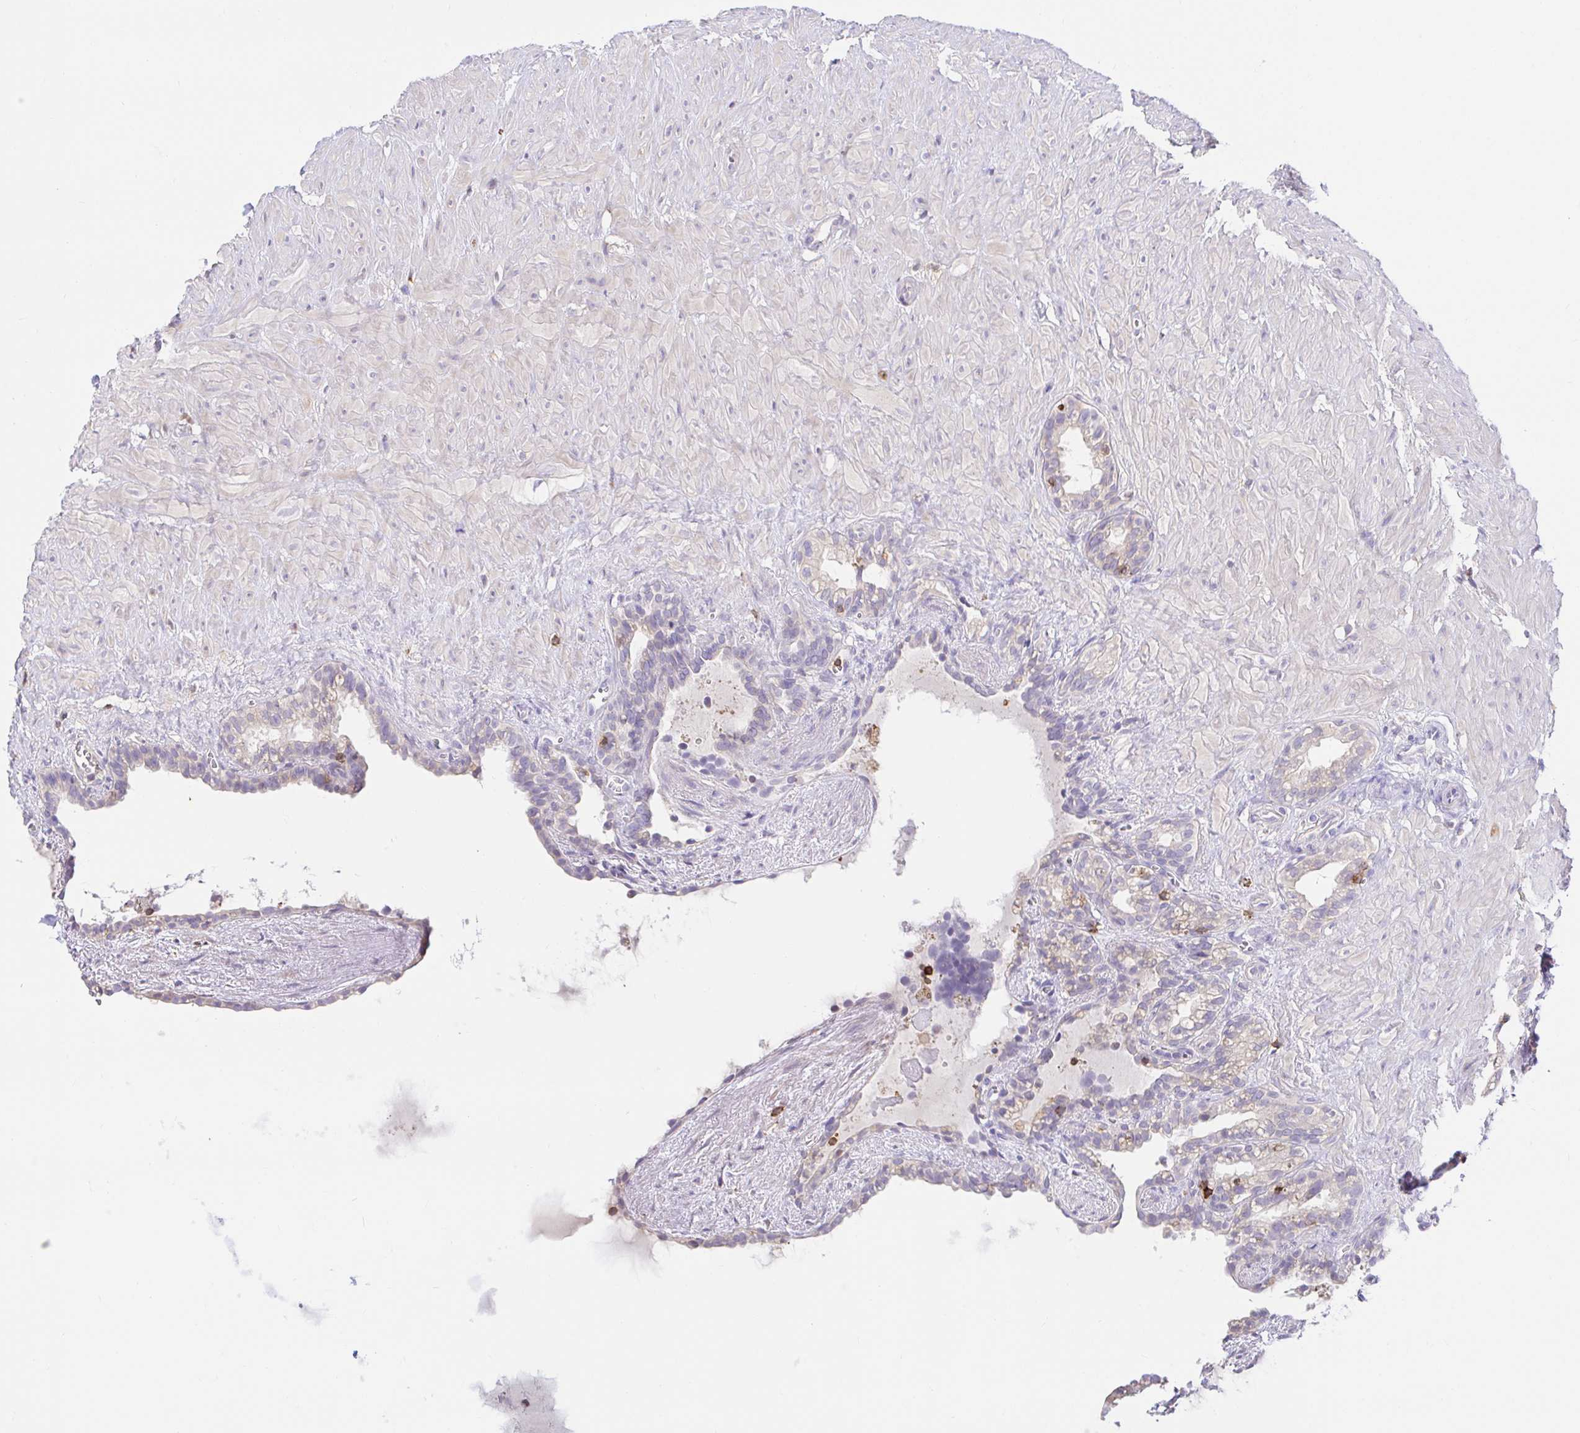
{"staining": {"intensity": "weak", "quantity": "<25%", "location": "cytoplasmic/membranous"}, "tissue": "seminal vesicle", "cell_type": "Glandular cells", "image_type": "normal", "snomed": [{"axis": "morphology", "description": "Normal tissue, NOS"}, {"axis": "topography", "description": "Seminal veicle"}], "caption": "Photomicrograph shows no significant protein expression in glandular cells of unremarkable seminal vesicle.", "gene": "SKAP1", "patient": {"sex": "male", "age": 76}}